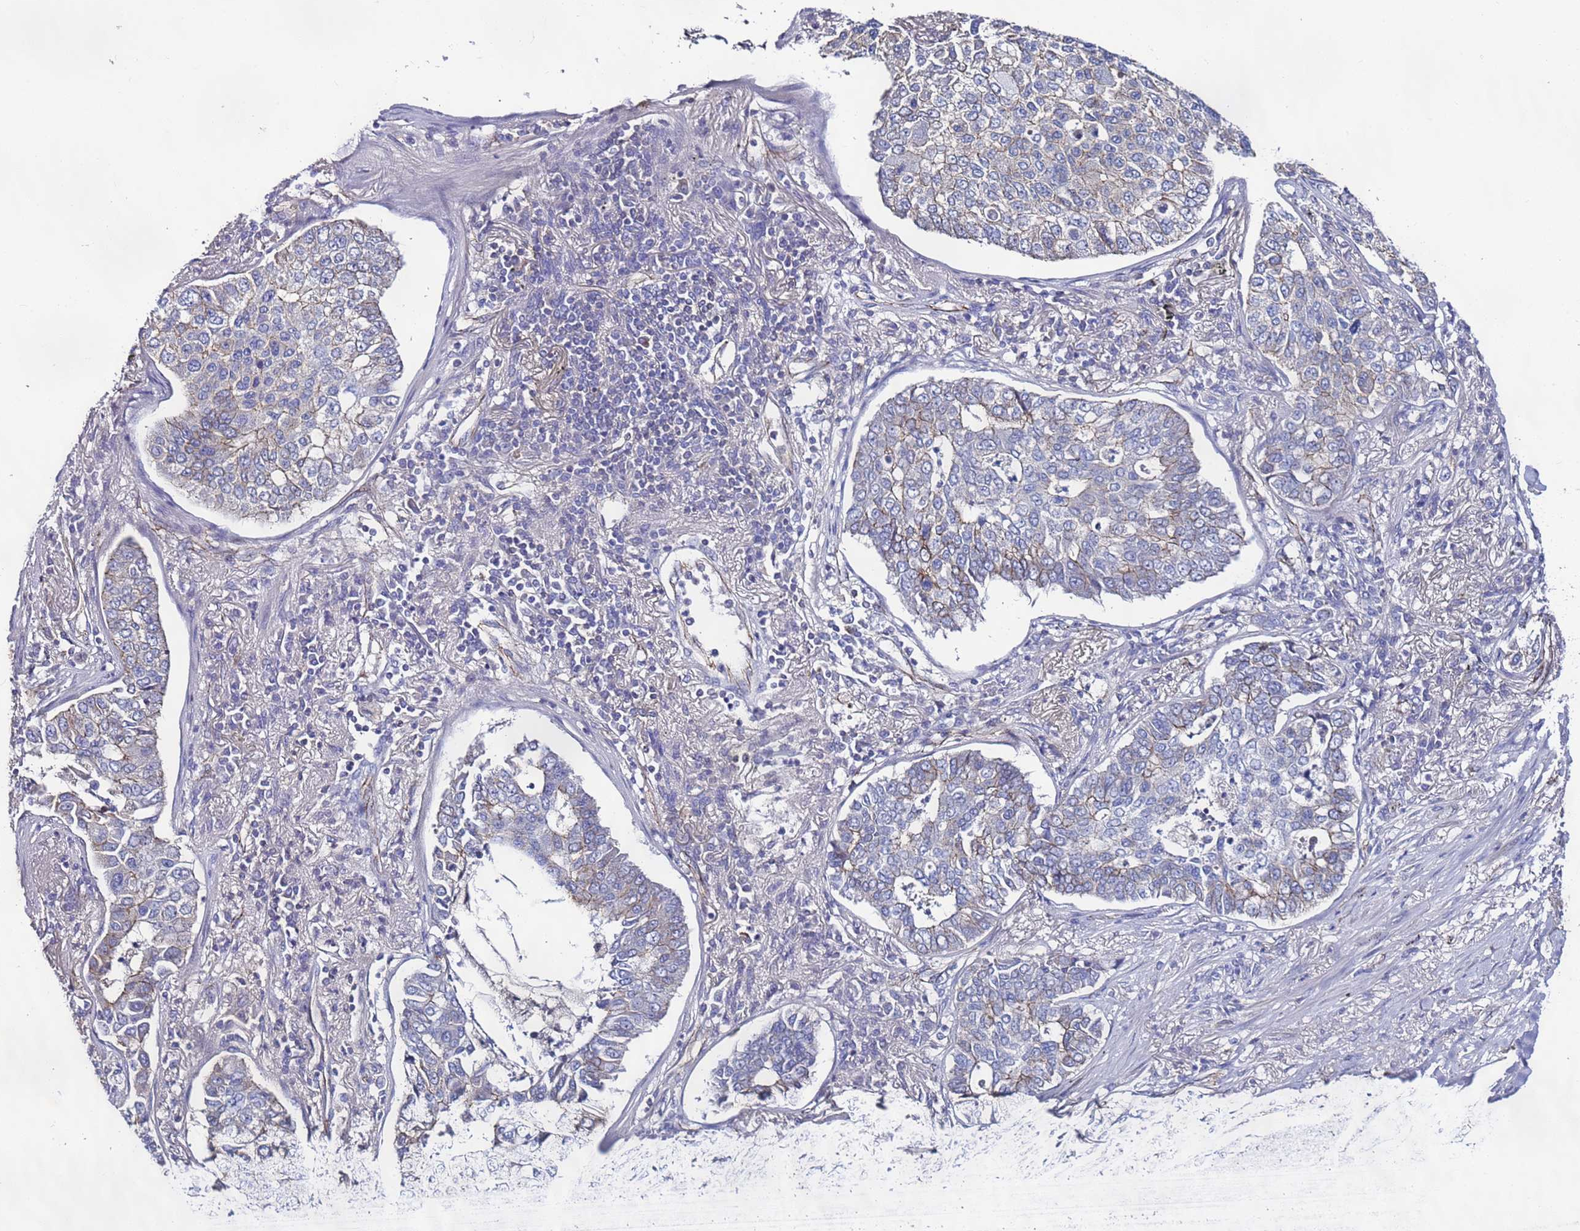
{"staining": {"intensity": "weak", "quantity": "<25%", "location": "cytoplasmic/membranous"}, "tissue": "lung cancer", "cell_type": "Tumor cells", "image_type": "cancer", "snomed": [{"axis": "morphology", "description": "Adenocarcinoma, NOS"}, {"axis": "topography", "description": "Lung"}], "caption": "This is a image of IHC staining of lung cancer (adenocarcinoma), which shows no expression in tumor cells.", "gene": "TENM3", "patient": {"sex": "male", "age": 49}}